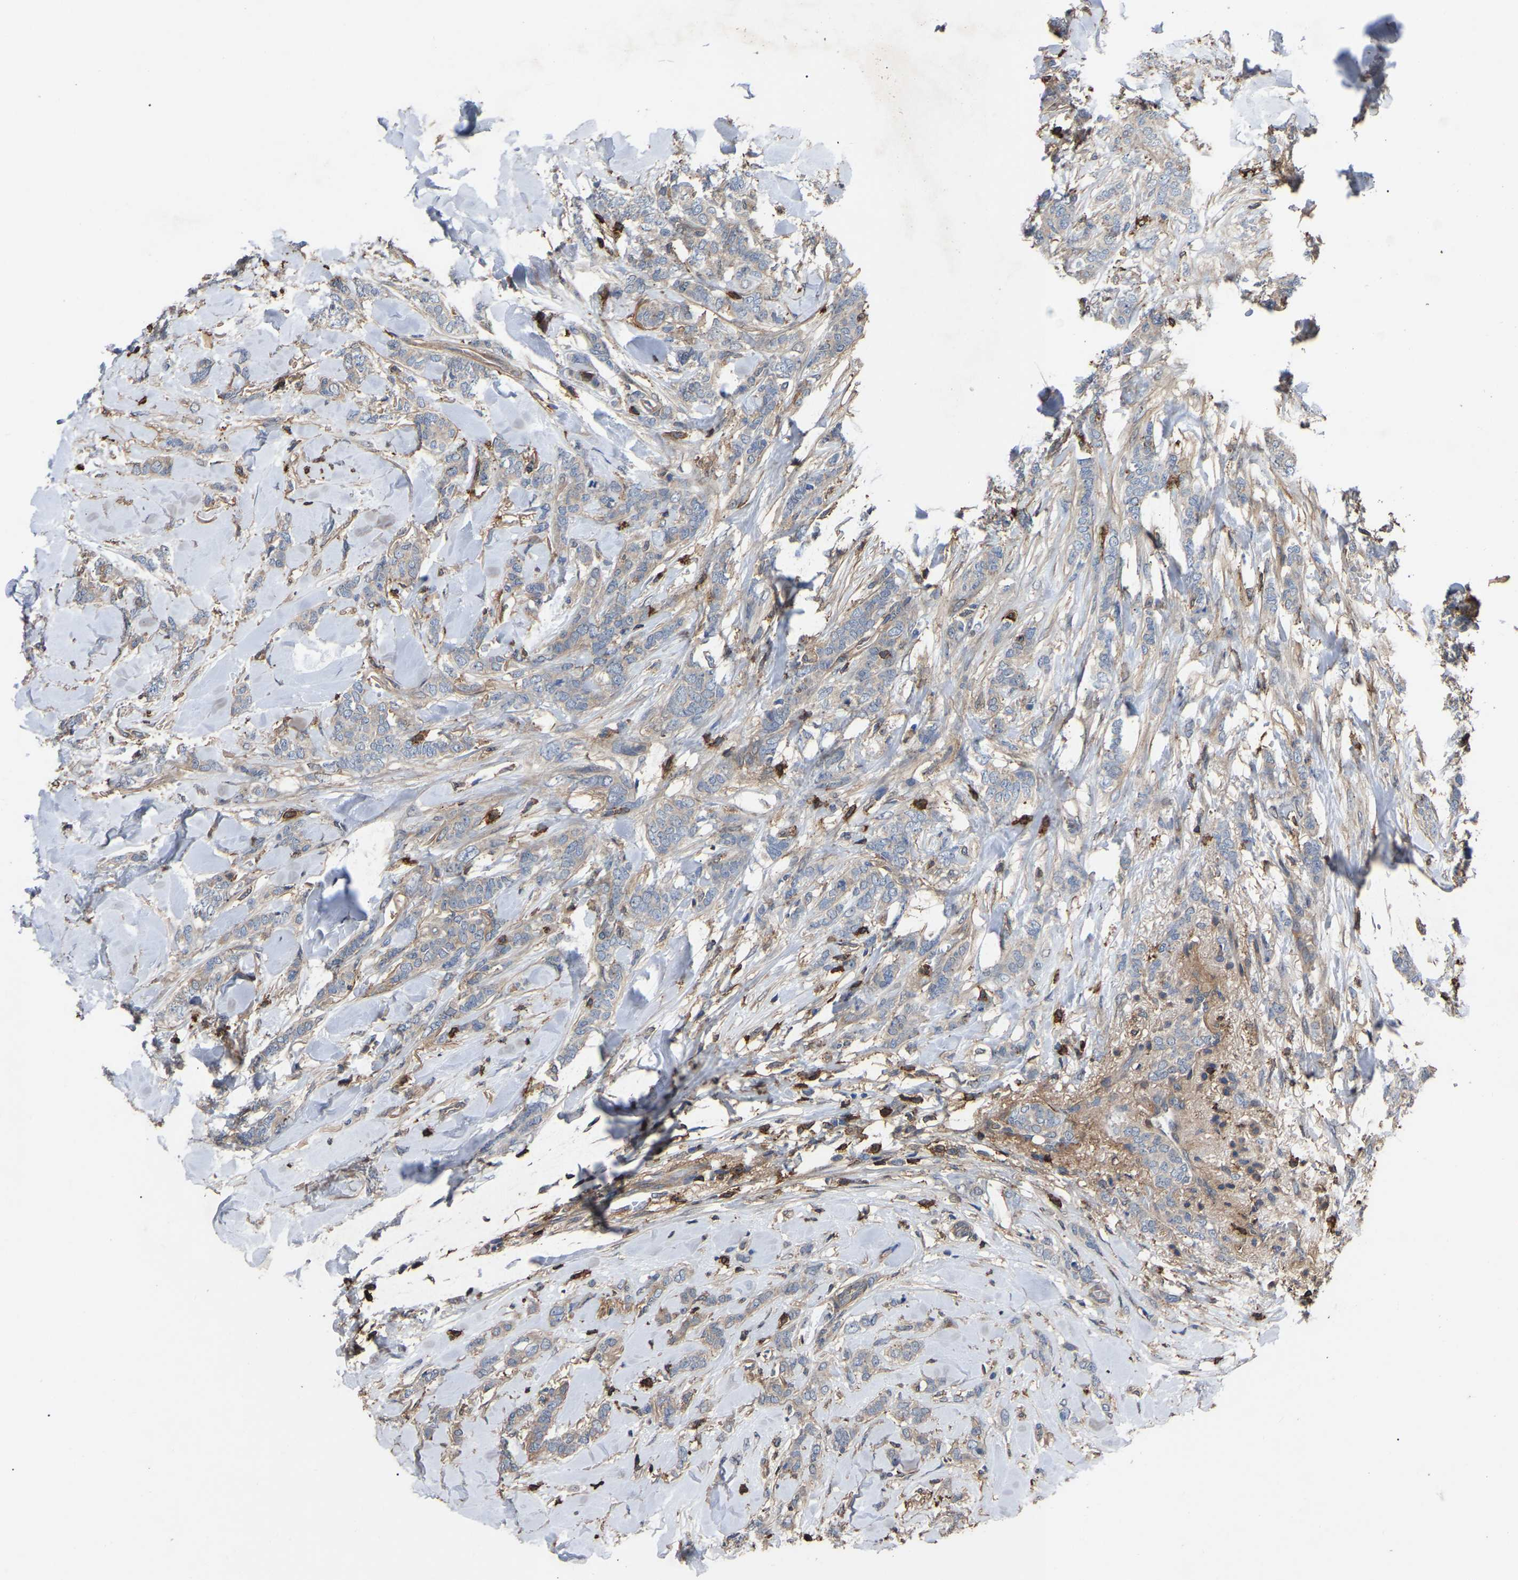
{"staining": {"intensity": "weak", "quantity": "25%-75%", "location": "cytoplasmic/membranous"}, "tissue": "breast cancer", "cell_type": "Tumor cells", "image_type": "cancer", "snomed": [{"axis": "morphology", "description": "Lobular carcinoma"}, {"axis": "topography", "description": "Skin"}, {"axis": "topography", "description": "Breast"}], "caption": "Breast cancer (lobular carcinoma) stained with a protein marker shows weak staining in tumor cells.", "gene": "CIT", "patient": {"sex": "female", "age": 46}}